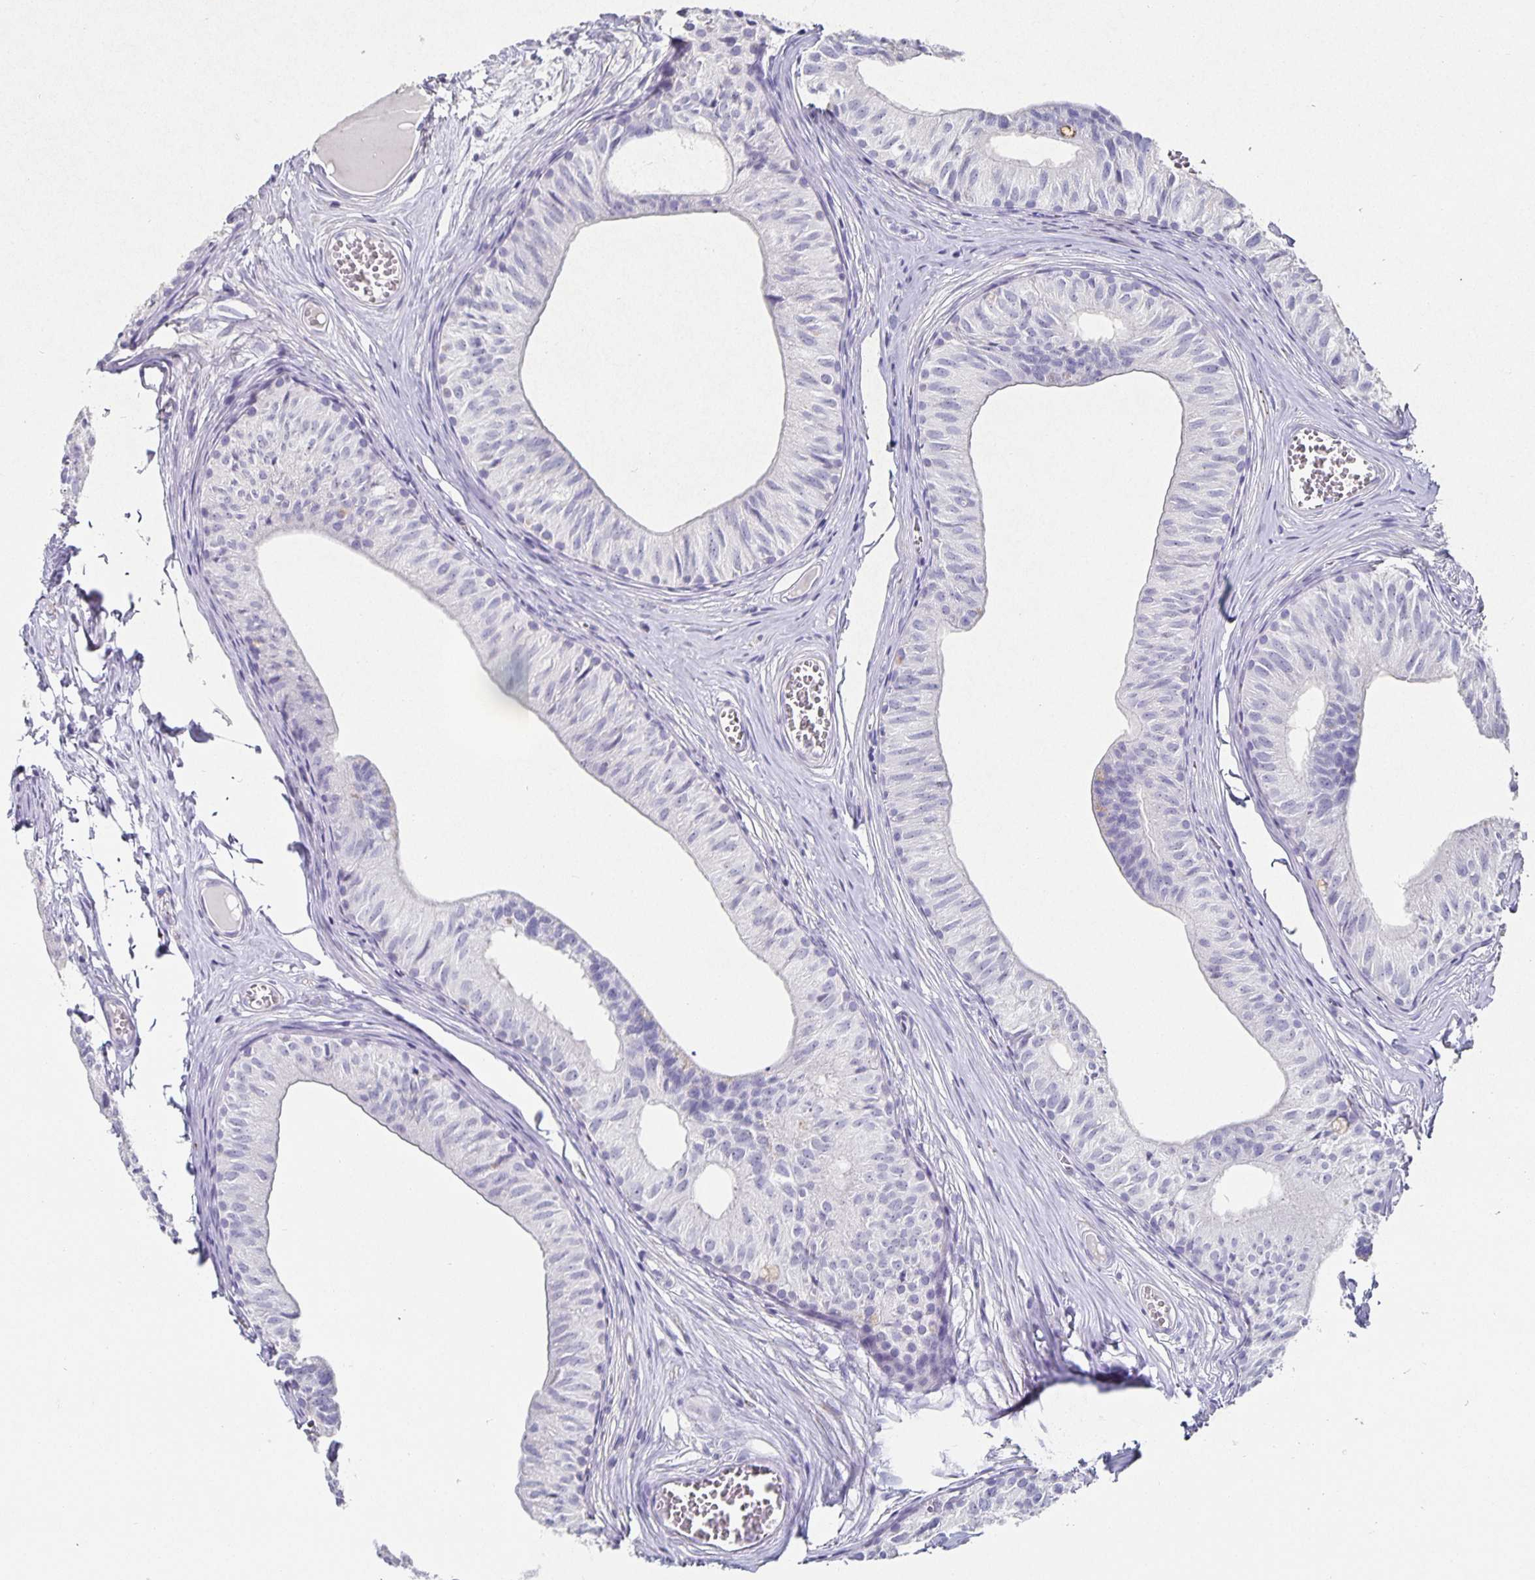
{"staining": {"intensity": "negative", "quantity": "none", "location": "none"}, "tissue": "epididymis", "cell_type": "Glandular cells", "image_type": "normal", "snomed": [{"axis": "morphology", "description": "Normal tissue, NOS"}, {"axis": "topography", "description": "Epididymis"}], "caption": "Immunohistochemical staining of benign epididymis reveals no significant expression in glandular cells. (DAB (3,3'-diaminobenzidine) IHC with hematoxylin counter stain).", "gene": "CHGA", "patient": {"sex": "male", "age": 25}}